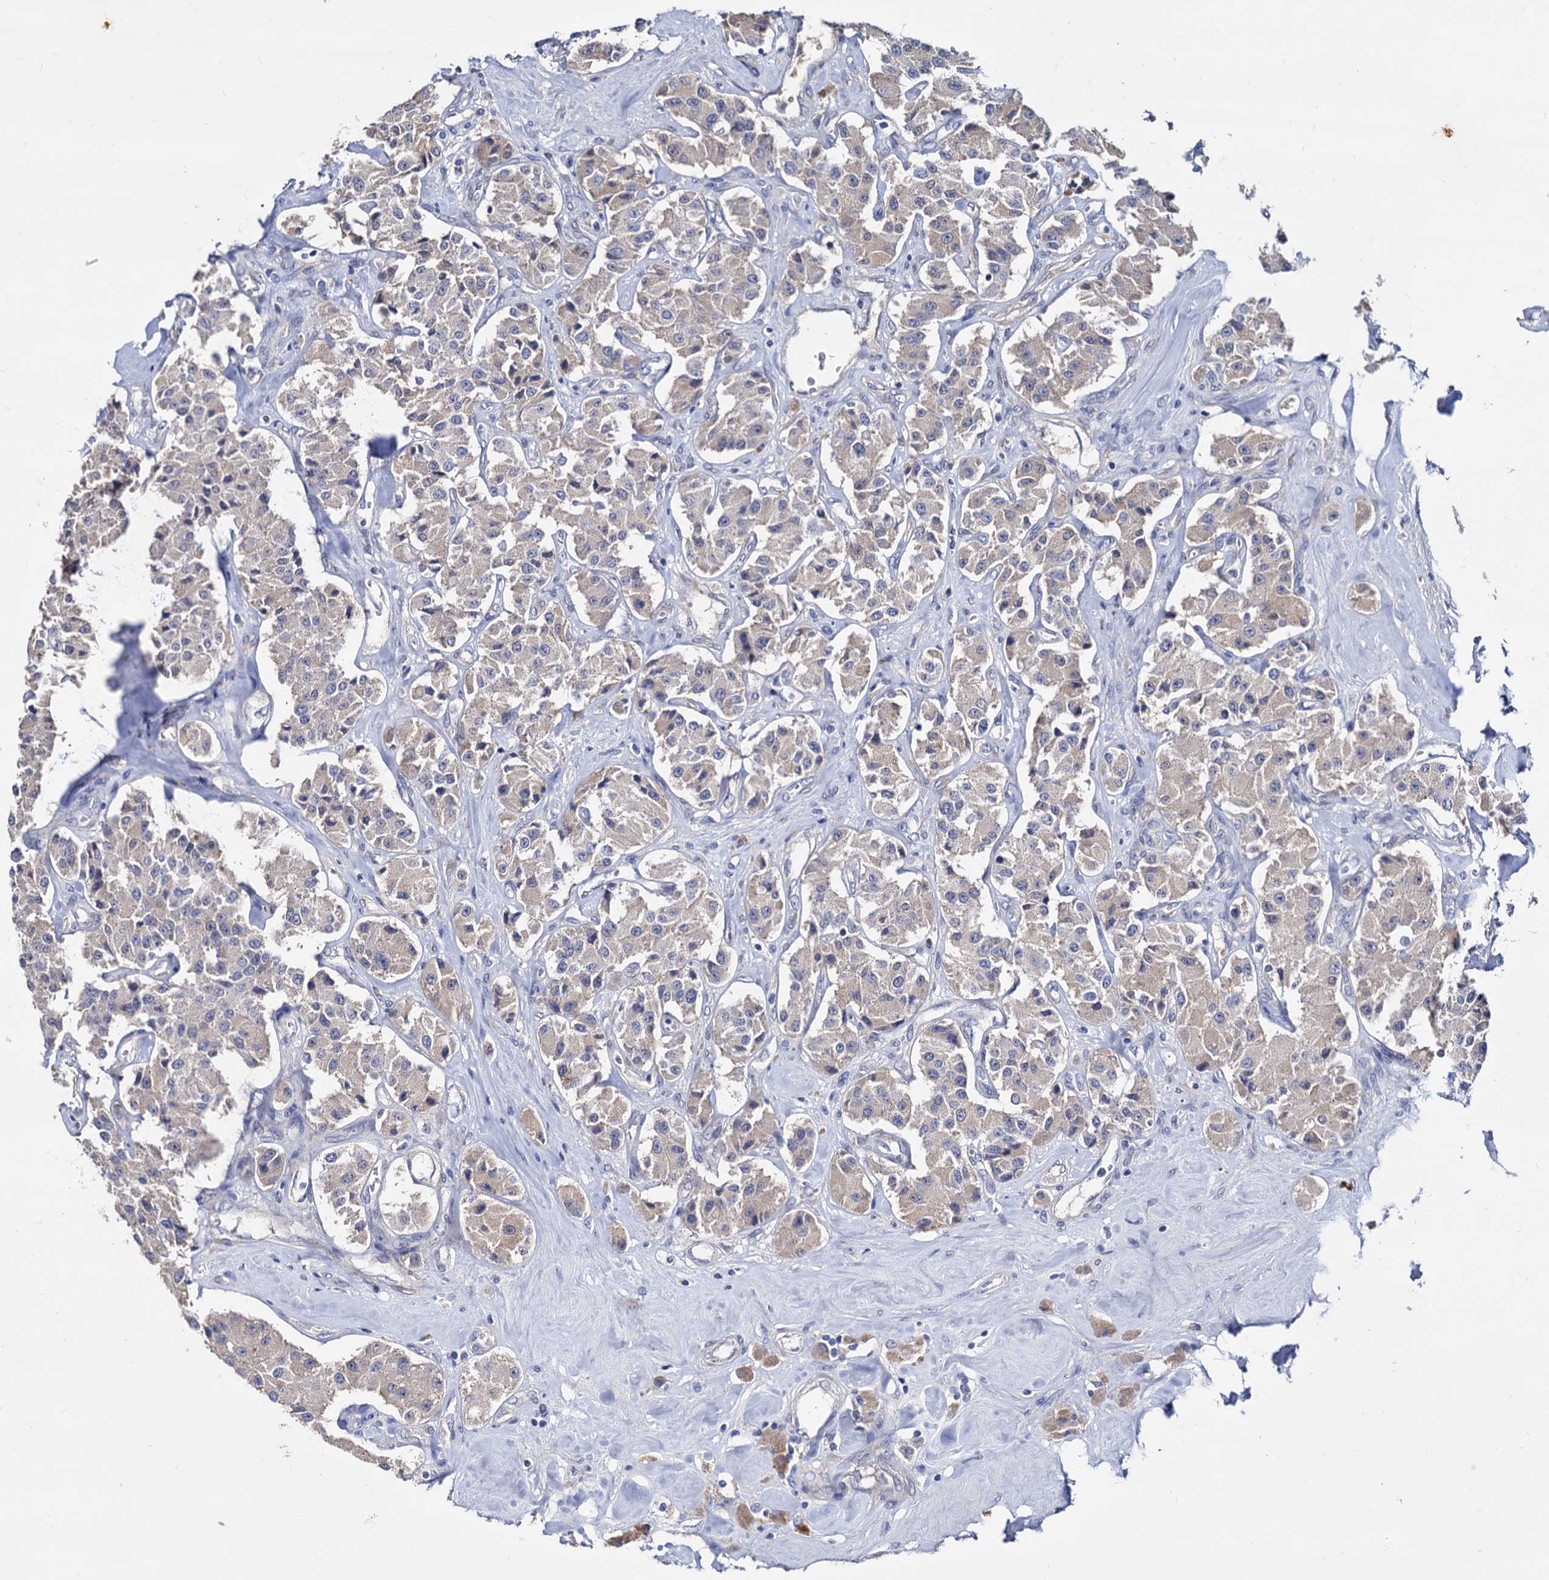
{"staining": {"intensity": "negative", "quantity": "none", "location": "none"}, "tissue": "carcinoid", "cell_type": "Tumor cells", "image_type": "cancer", "snomed": [{"axis": "morphology", "description": "Carcinoid, malignant, NOS"}, {"axis": "topography", "description": "Pancreas"}], "caption": "Immunohistochemistry (IHC) histopathology image of neoplastic tissue: malignant carcinoid stained with DAB (3,3'-diaminobenzidine) reveals no significant protein positivity in tumor cells.", "gene": "NPAS4", "patient": {"sex": "male", "age": 41}}